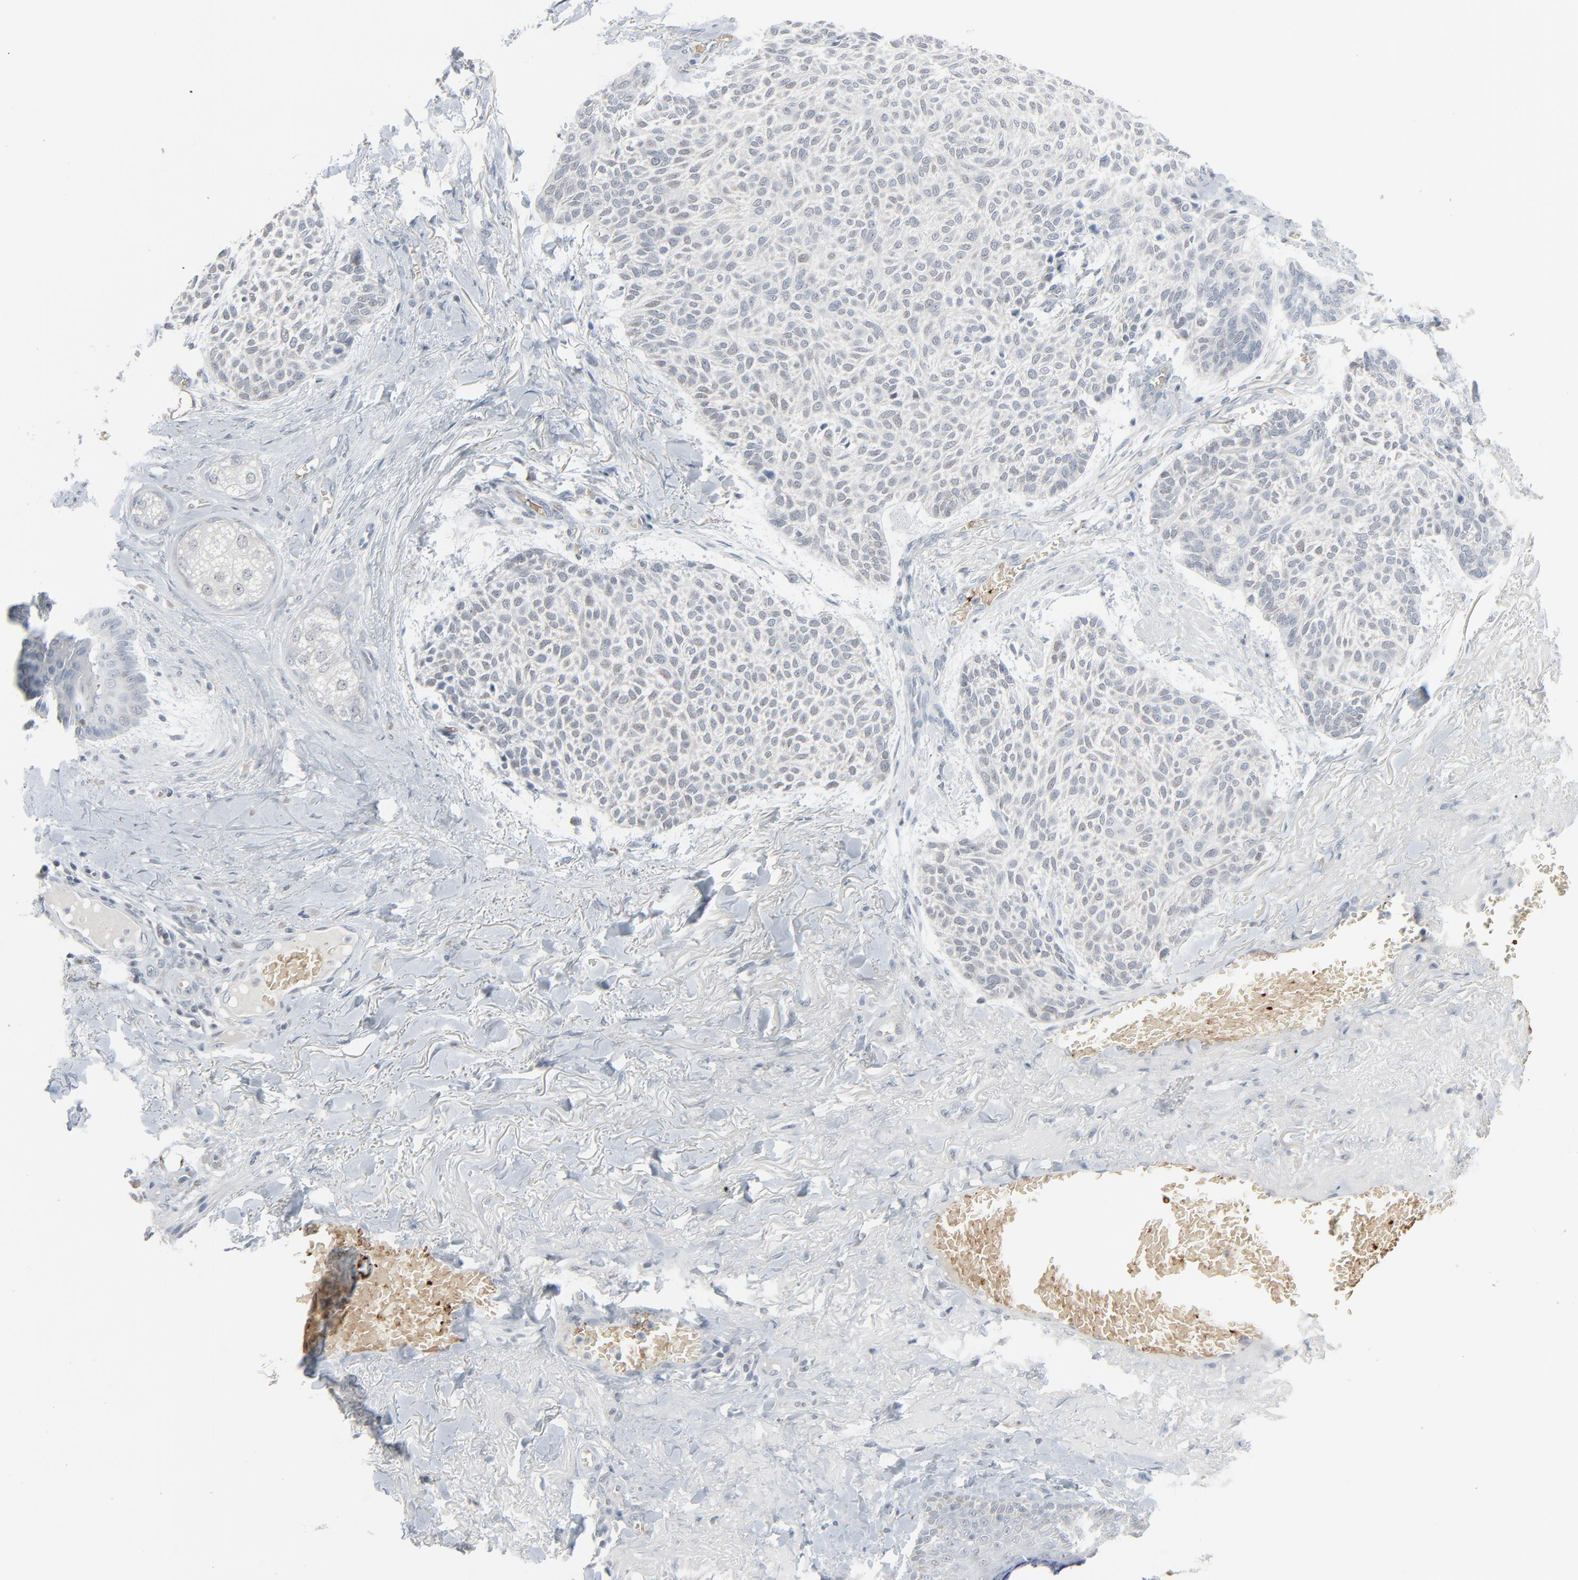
{"staining": {"intensity": "negative", "quantity": "none", "location": "none"}, "tissue": "skin cancer", "cell_type": "Tumor cells", "image_type": "cancer", "snomed": [{"axis": "morphology", "description": "Normal tissue, NOS"}, {"axis": "morphology", "description": "Basal cell carcinoma"}, {"axis": "topography", "description": "Skin"}], "caption": "Skin basal cell carcinoma was stained to show a protein in brown. There is no significant staining in tumor cells.", "gene": "SAGE1", "patient": {"sex": "female", "age": 70}}